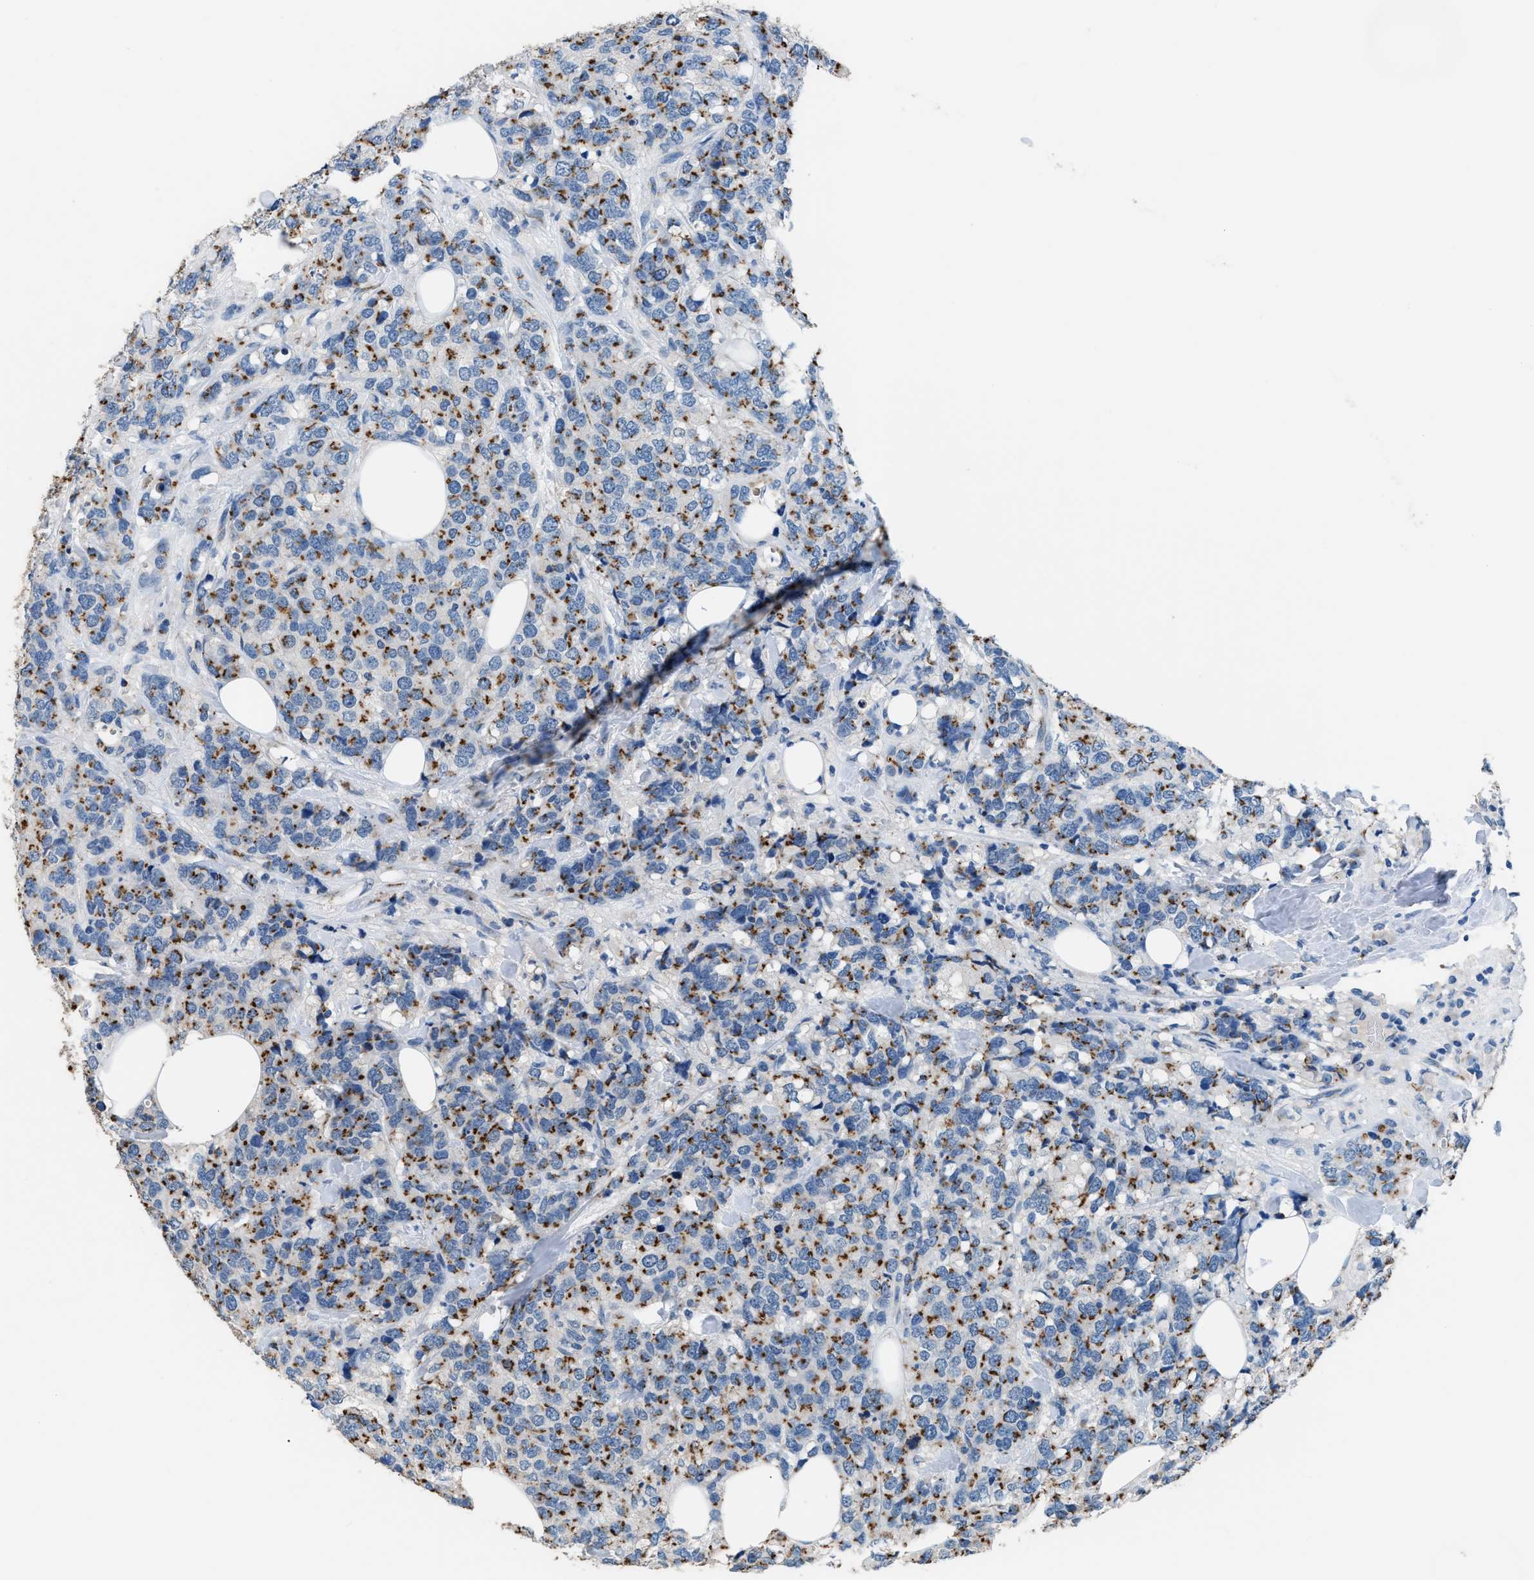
{"staining": {"intensity": "strong", "quantity": ">75%", "location": "cytoplasmic/membranous"}, "tissue": "breast cancer", "cell_type": "Tumor cells", "image_type": "cancer", "snomed": [{"axis": "morphology", "description": "Lobular carcinoma"}, {"axis": "topography", "description": "Breast"}], "caption": "Brown immunohistochemical staining in breast cancer demonstrates strong cytoplasmic/membranous positivity in about >75% of tumor cells. The protein is shown in brown color, while the nuclei are stained blue.", "gene": "GOLM1", "patient": {"sex": "female", "age": 59}}